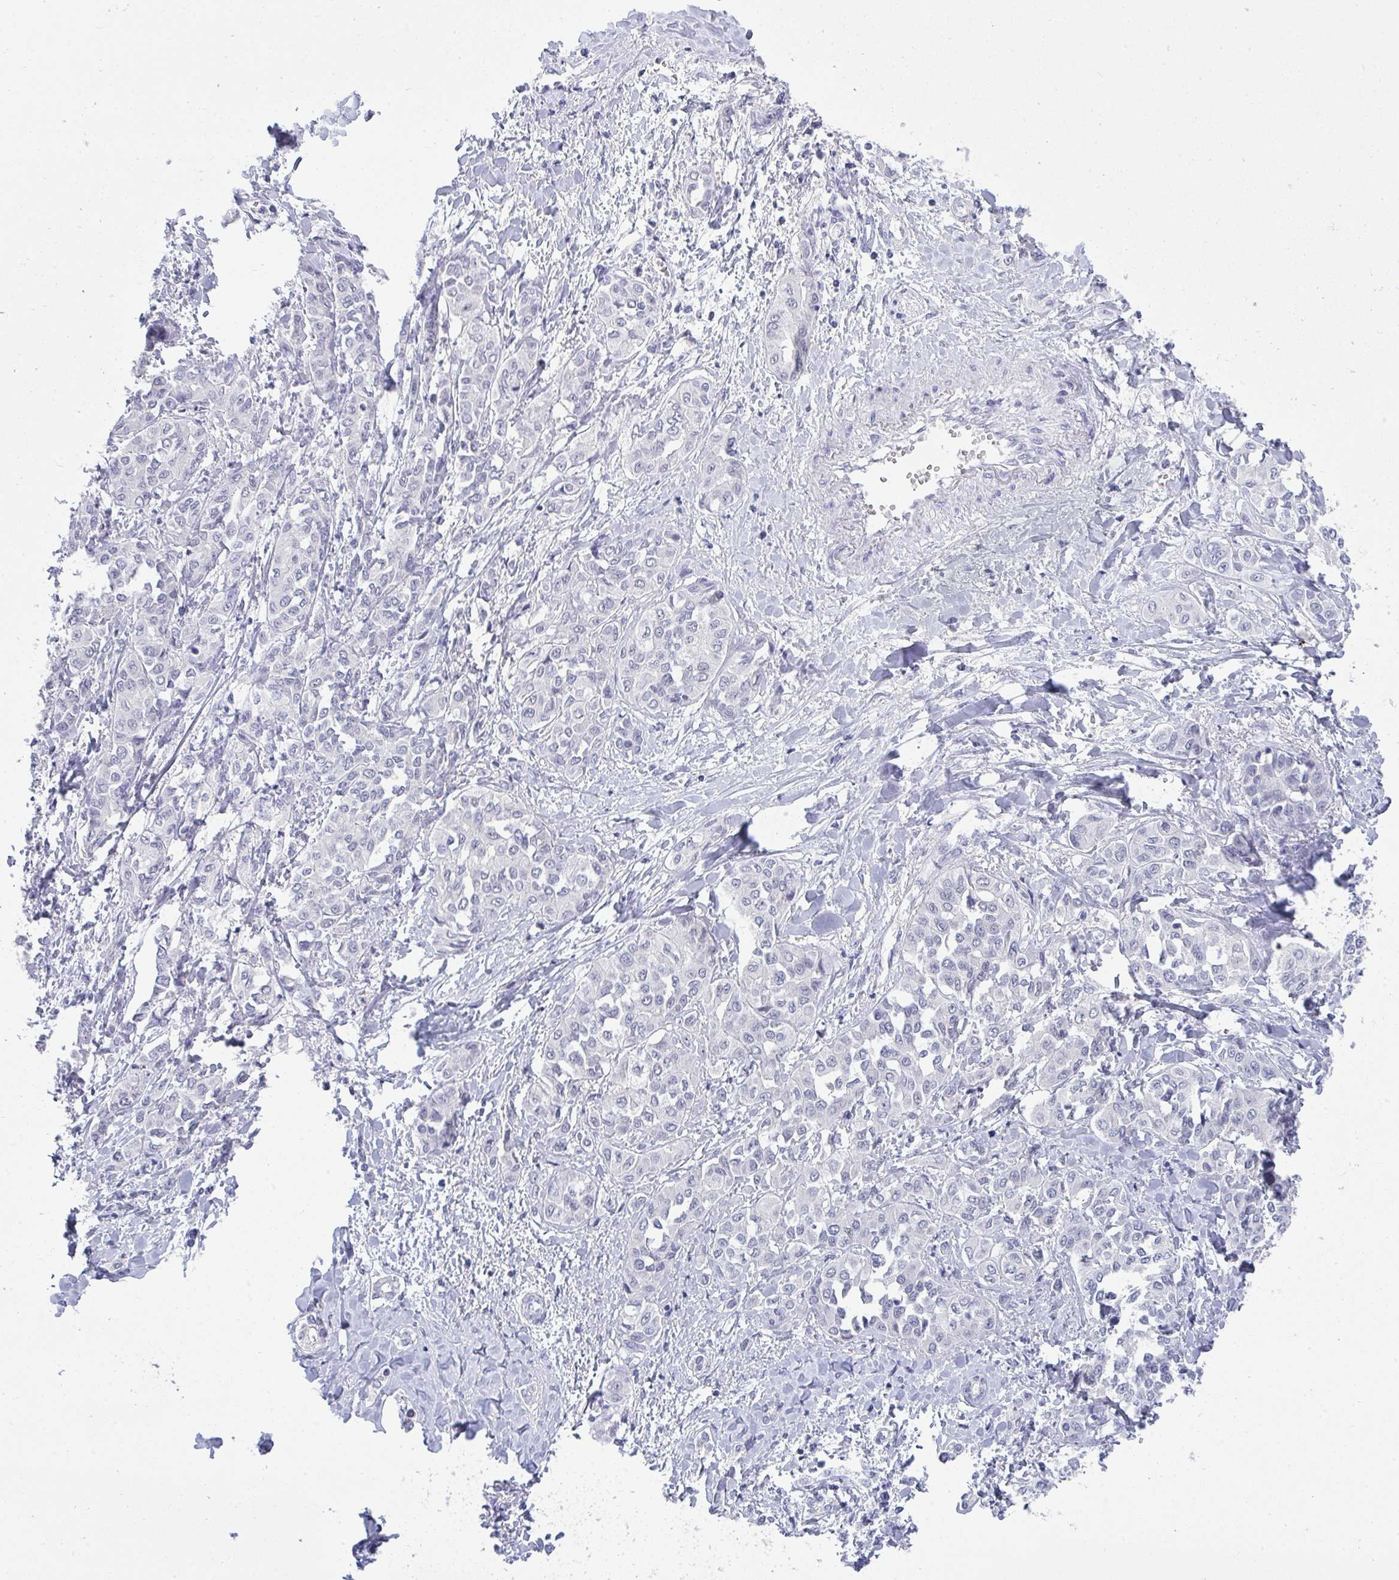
{"staining": {"intensity": "negative", "quantity": "none", "location": "none"}, "tissue": "liver cancer", "cell_type": "Tumor cells", "image_type": "cancer", "snomed": [{"axis": "morphology", "description": "Cholangiocarcinoma"}, {"axis": "topography", "description": "Liver"}], "caption": "Immunohistochemistry of human cholangiocarcinoma (liver) shows no positivity in tumor cells.", "gene": "TMEM82", "patient": {"sex": "female", "age": 77}}